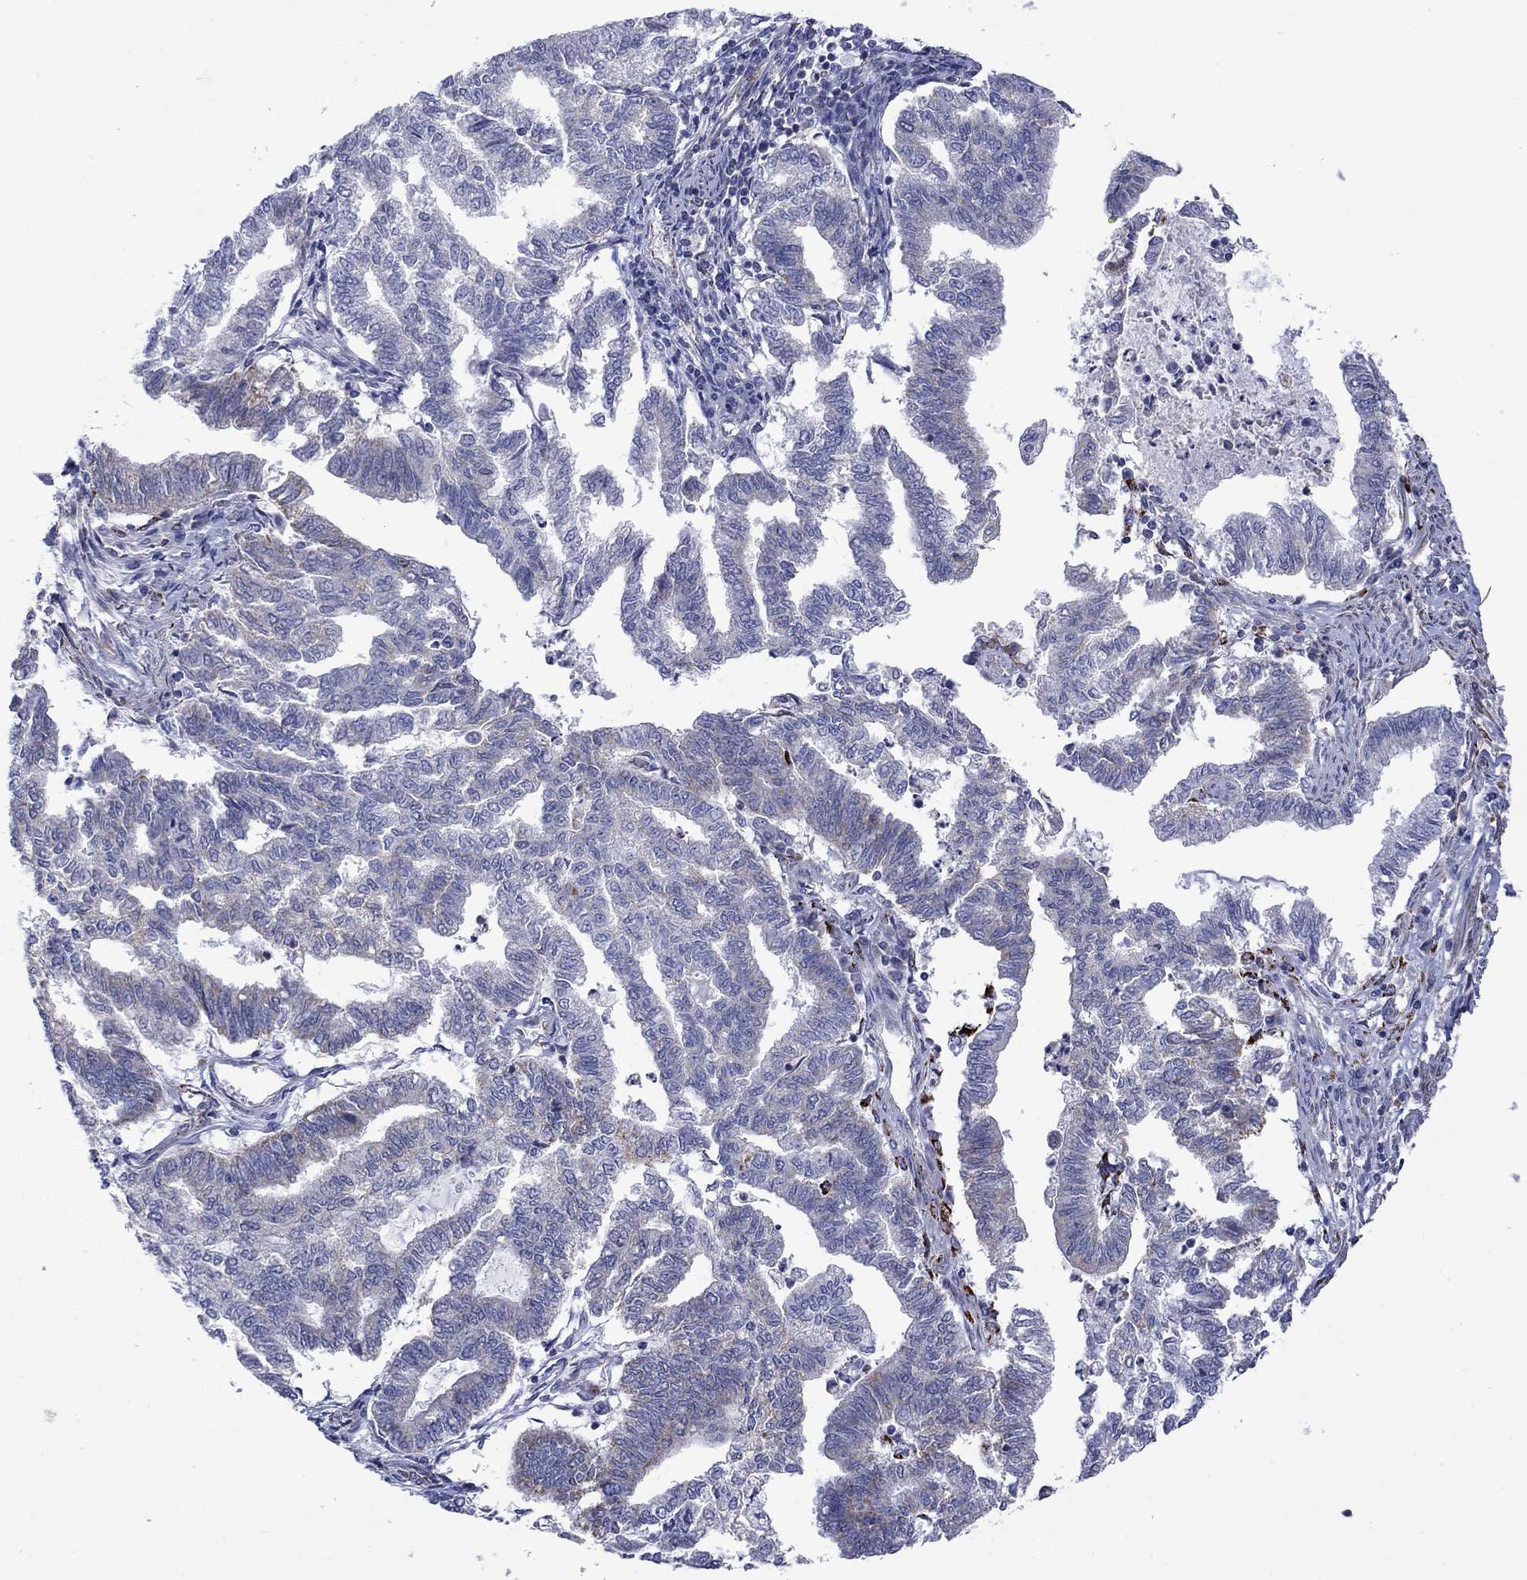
{"staining": {"intensity": "strong", "quantity": "<25%", "location": "cytoplasmic/membranous"}, "tissue": "endometrial cancer", "cell_type": "Tumor cells", "image_type": "cancer", "snomed": [{"axis": "morphology", "description": "Adenocarcinoma, NOS"}, {"axis": "topography", "description": "Endometrium"}], "caption": "A medium amount of strong cytoplasmic/membranous staining is present in about <25% of tumor cells in endometrial adenocarcinoma tissue.", "gene": "CISD1", "patient": {"sex": "female", "age": 79}}